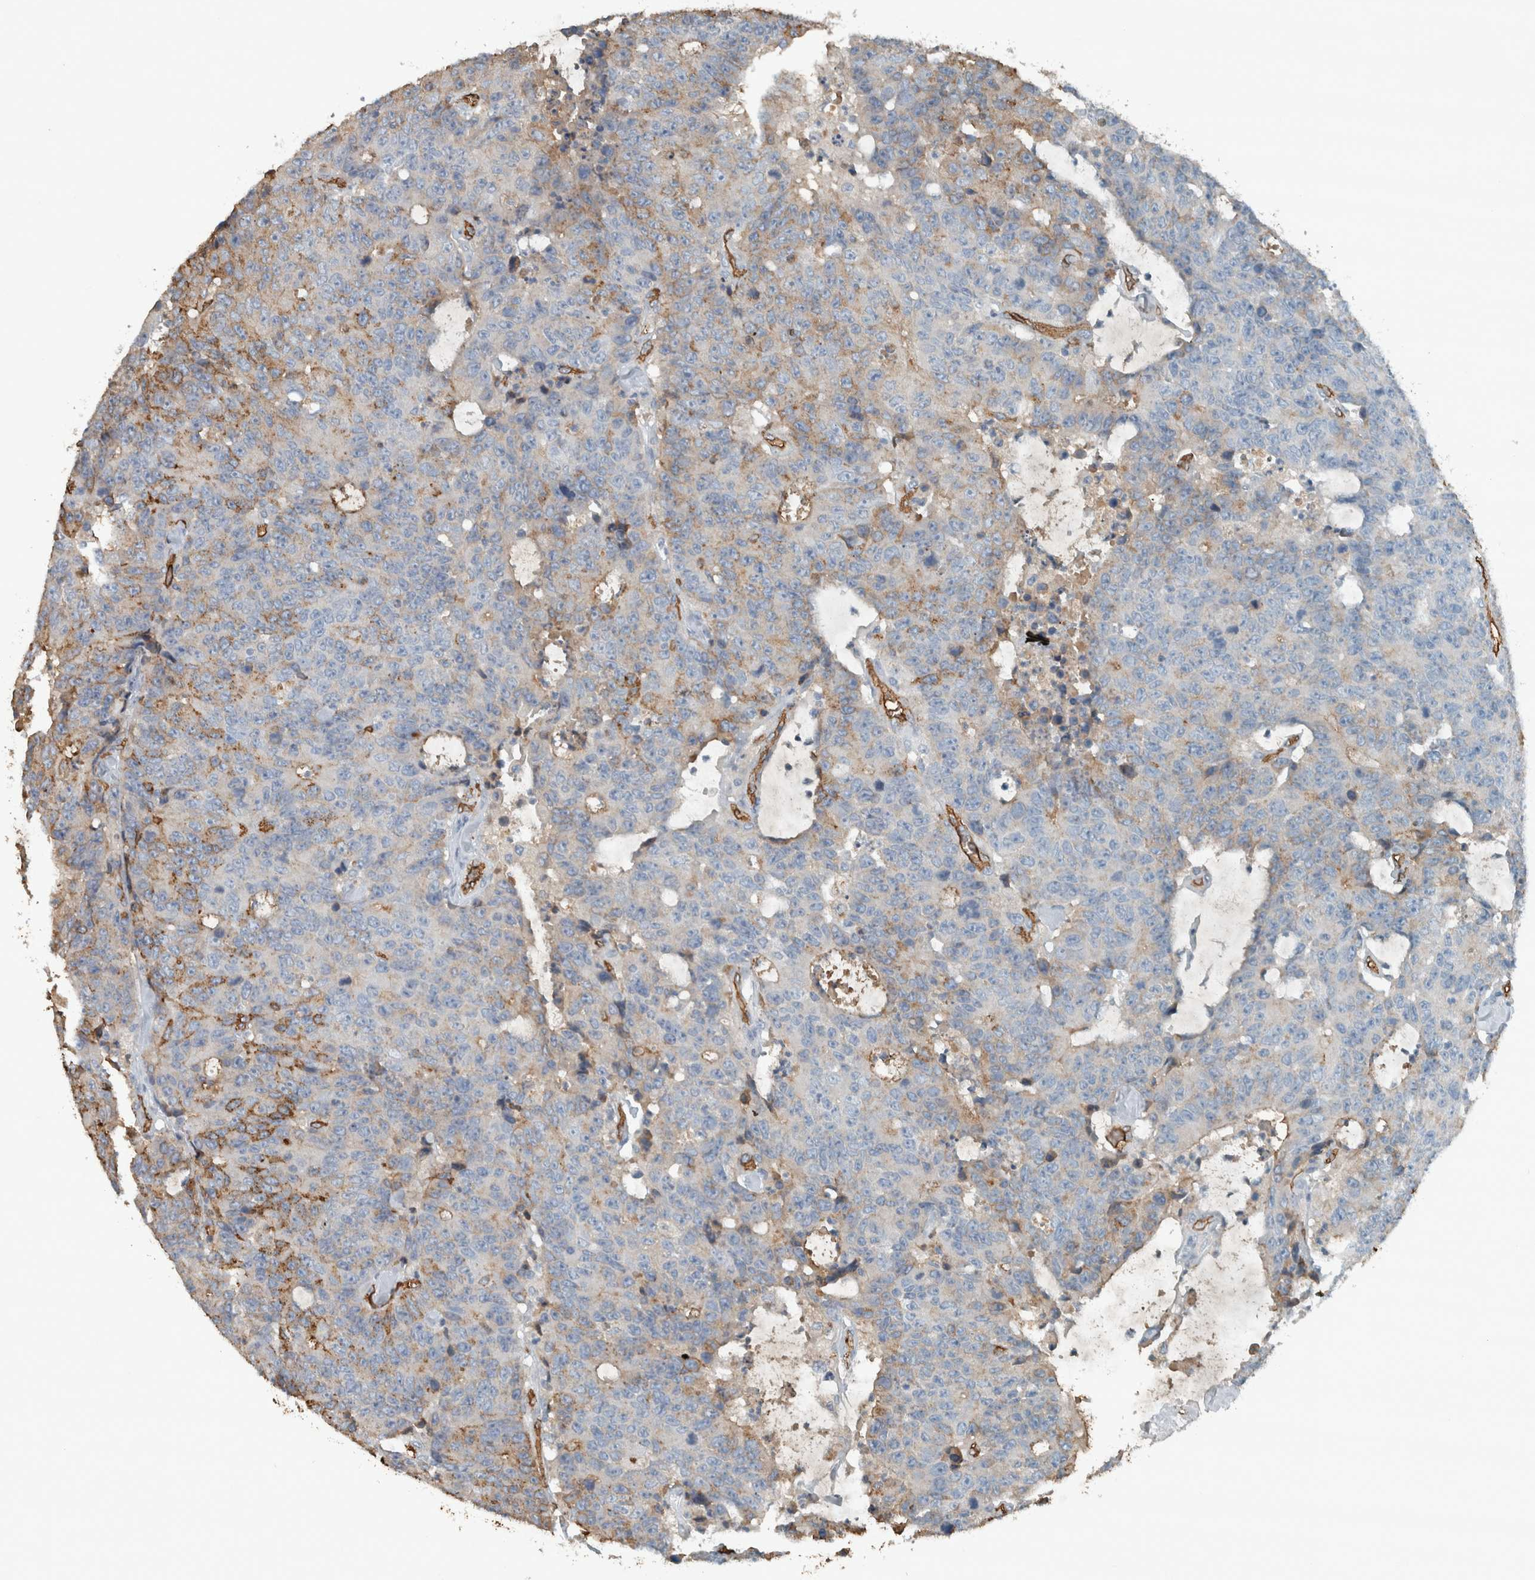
{"staining": {"intensity": "moderate", "quantity": "<25%", "location": "cytoplasmic/membranous"}, "tissue": "colorectal cancer", "cell_type": "Tumor cells", "image_type": "cancer", "snomed": [{"axis": "morphology", "description": "Adenocarcinoma, NOS"}, {"axis": "topography", "description": "Colon"}], "caption": "Human colorectal cancer stained with a brown dye demonstrates moderate cytoplasmic/membranous positive positivity in about <25% of tumor cells.", "gene": "LBP", "patient": {"sex": "female", "age": 86}}